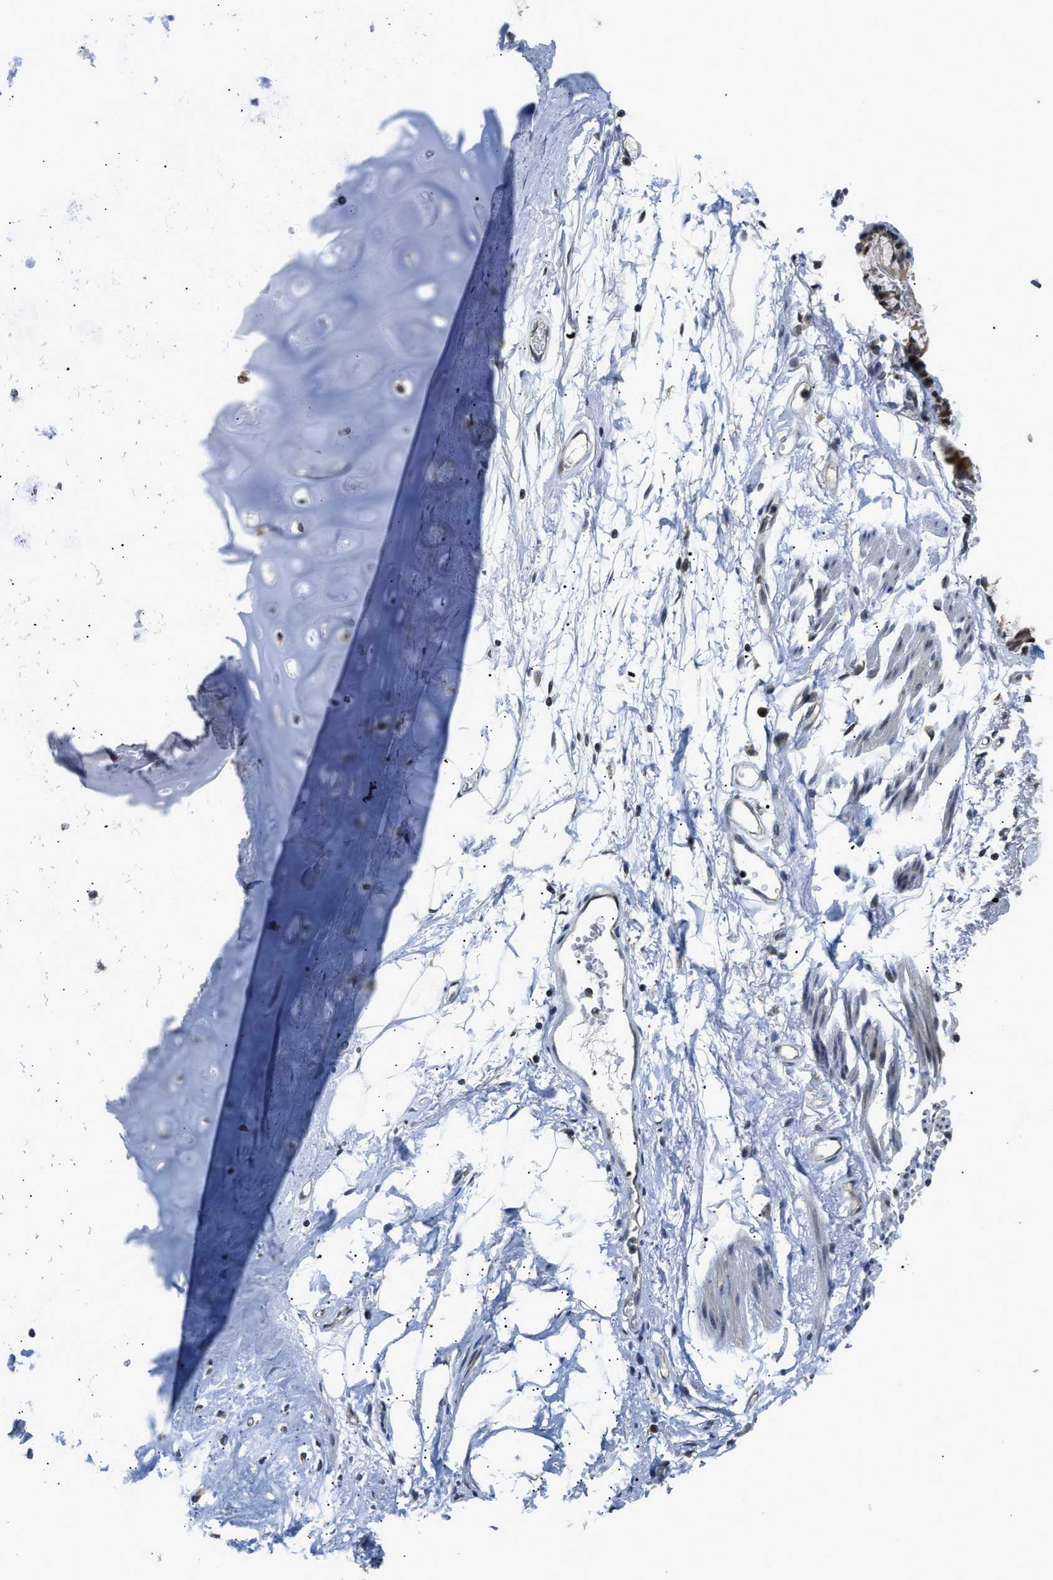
{"staining": {"intensity": "moderate", "quantity": ">75%", "location": "cytoplasmic/membranous"}, "tissue": "adipose tissue", "cell_type": "Adipocytes", "image_type": "normal", "snomed": [{"axis": "morphology", "description": "Normal tissue, NOS"}, {"axis": "topography", "description": "Cartilage tissue"}, {"axis": "topography", "description": "Bronchus"}], "caption": "Moderate cytoplasmic/membranous staining is present in approximately >75% of adipocytes in normal adipose tissue. The staining is performed using DAB brown chromogen to label protein expression. The nuclei are counter-stained blue using hematoxylin.", "gene": "RAB29", "patient": {"sex": "female", "age": 73}}